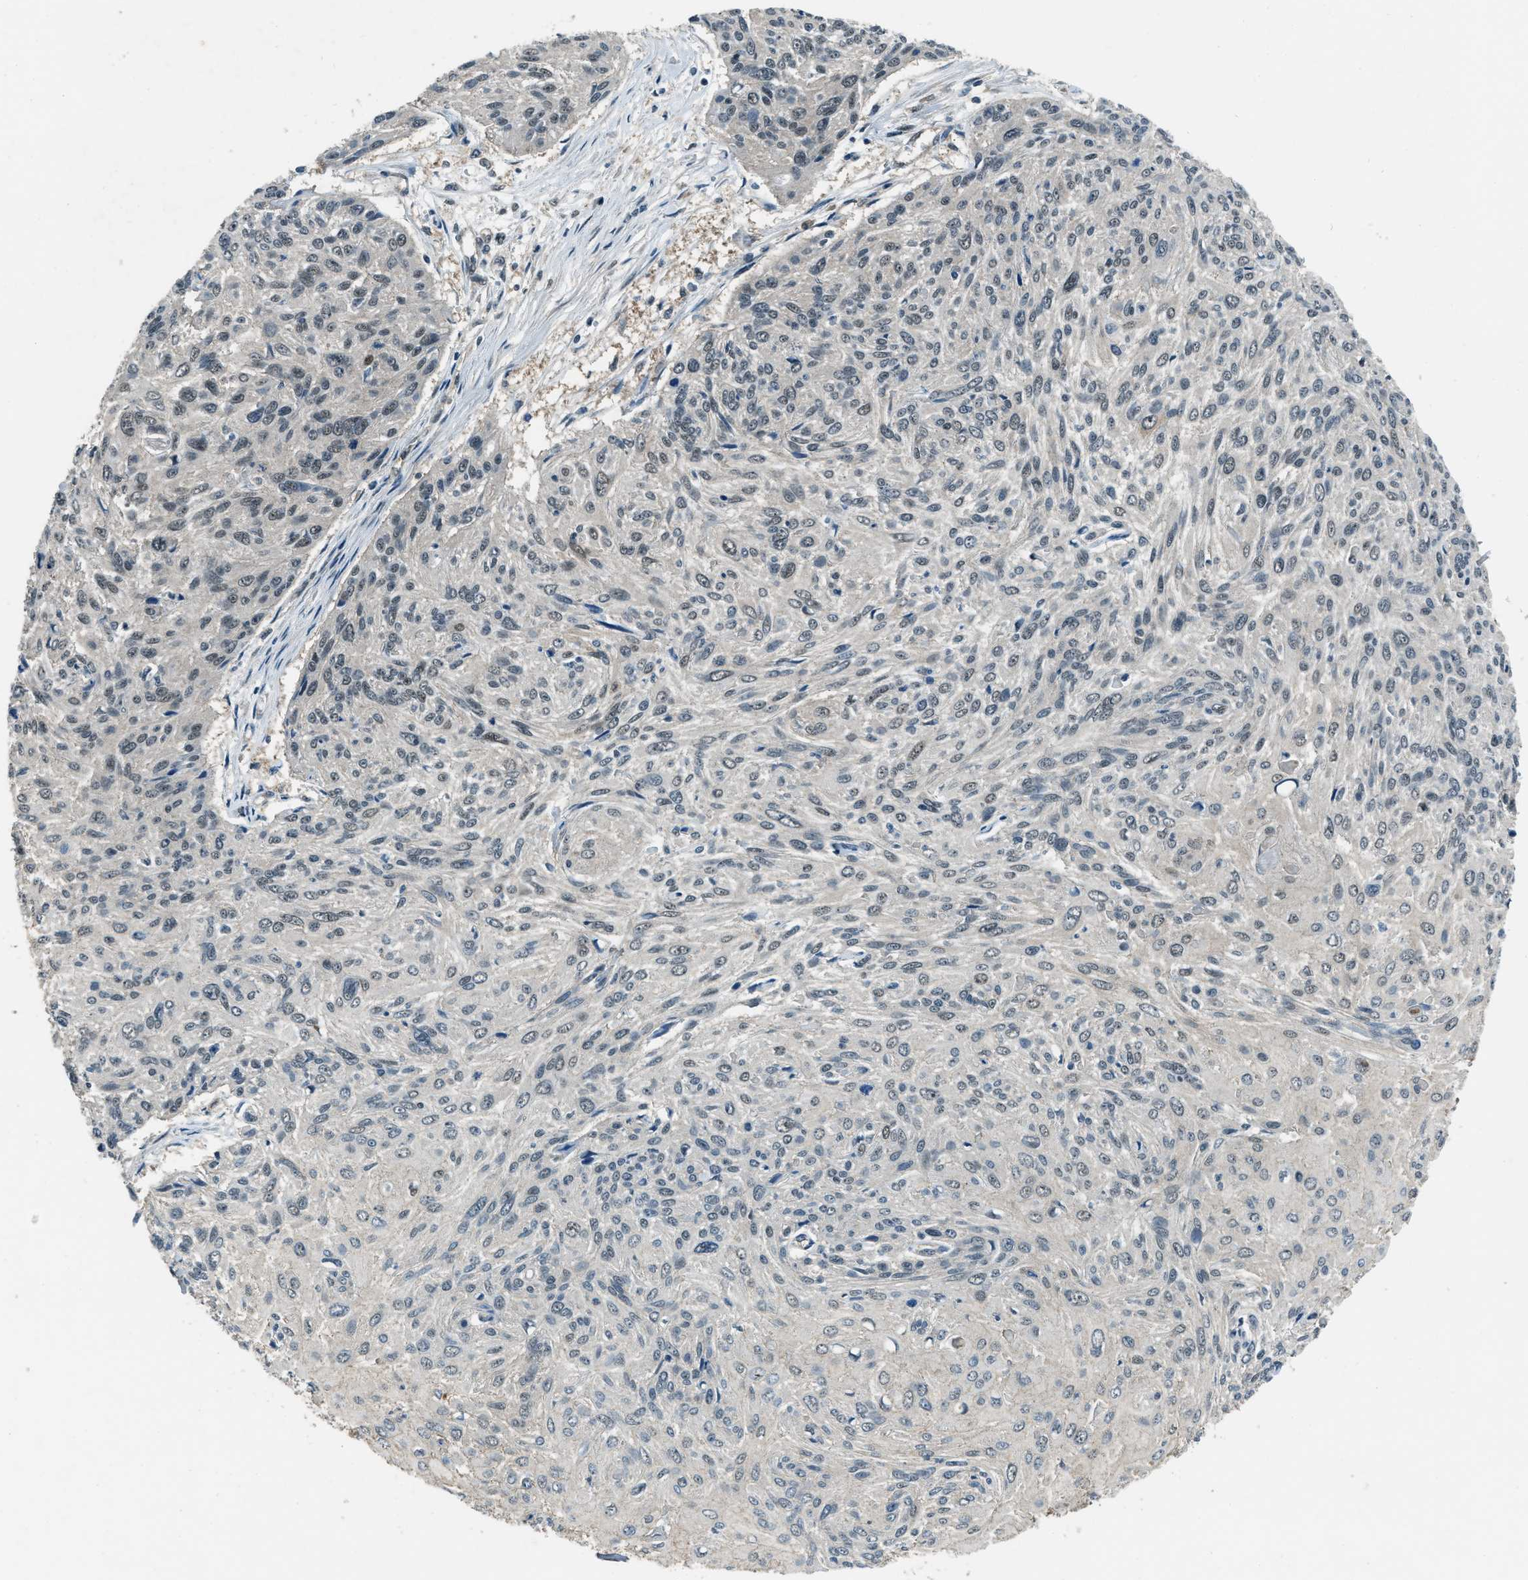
{"staining": {"intensity": "weak", "quantity": "<25%", "location": "cytoplasmic/membranous,nuclear"}, "tissue": "cervical cancer", "cell_type": "Tumor cells", "image_type": "cancer", "snomed": [{"axis": "morphology", "description": "Squamous cell carcinoma, NOS"}, {"axis": "topography", "description": "Cervix"}], "caption": "A high-resolution image shows immunohistochemistry staining of cervical cancer, which displays no significant positivity in tumor cells.", "gene": "NUDCD3", "patient": {"sex": "female", "age": 51}}